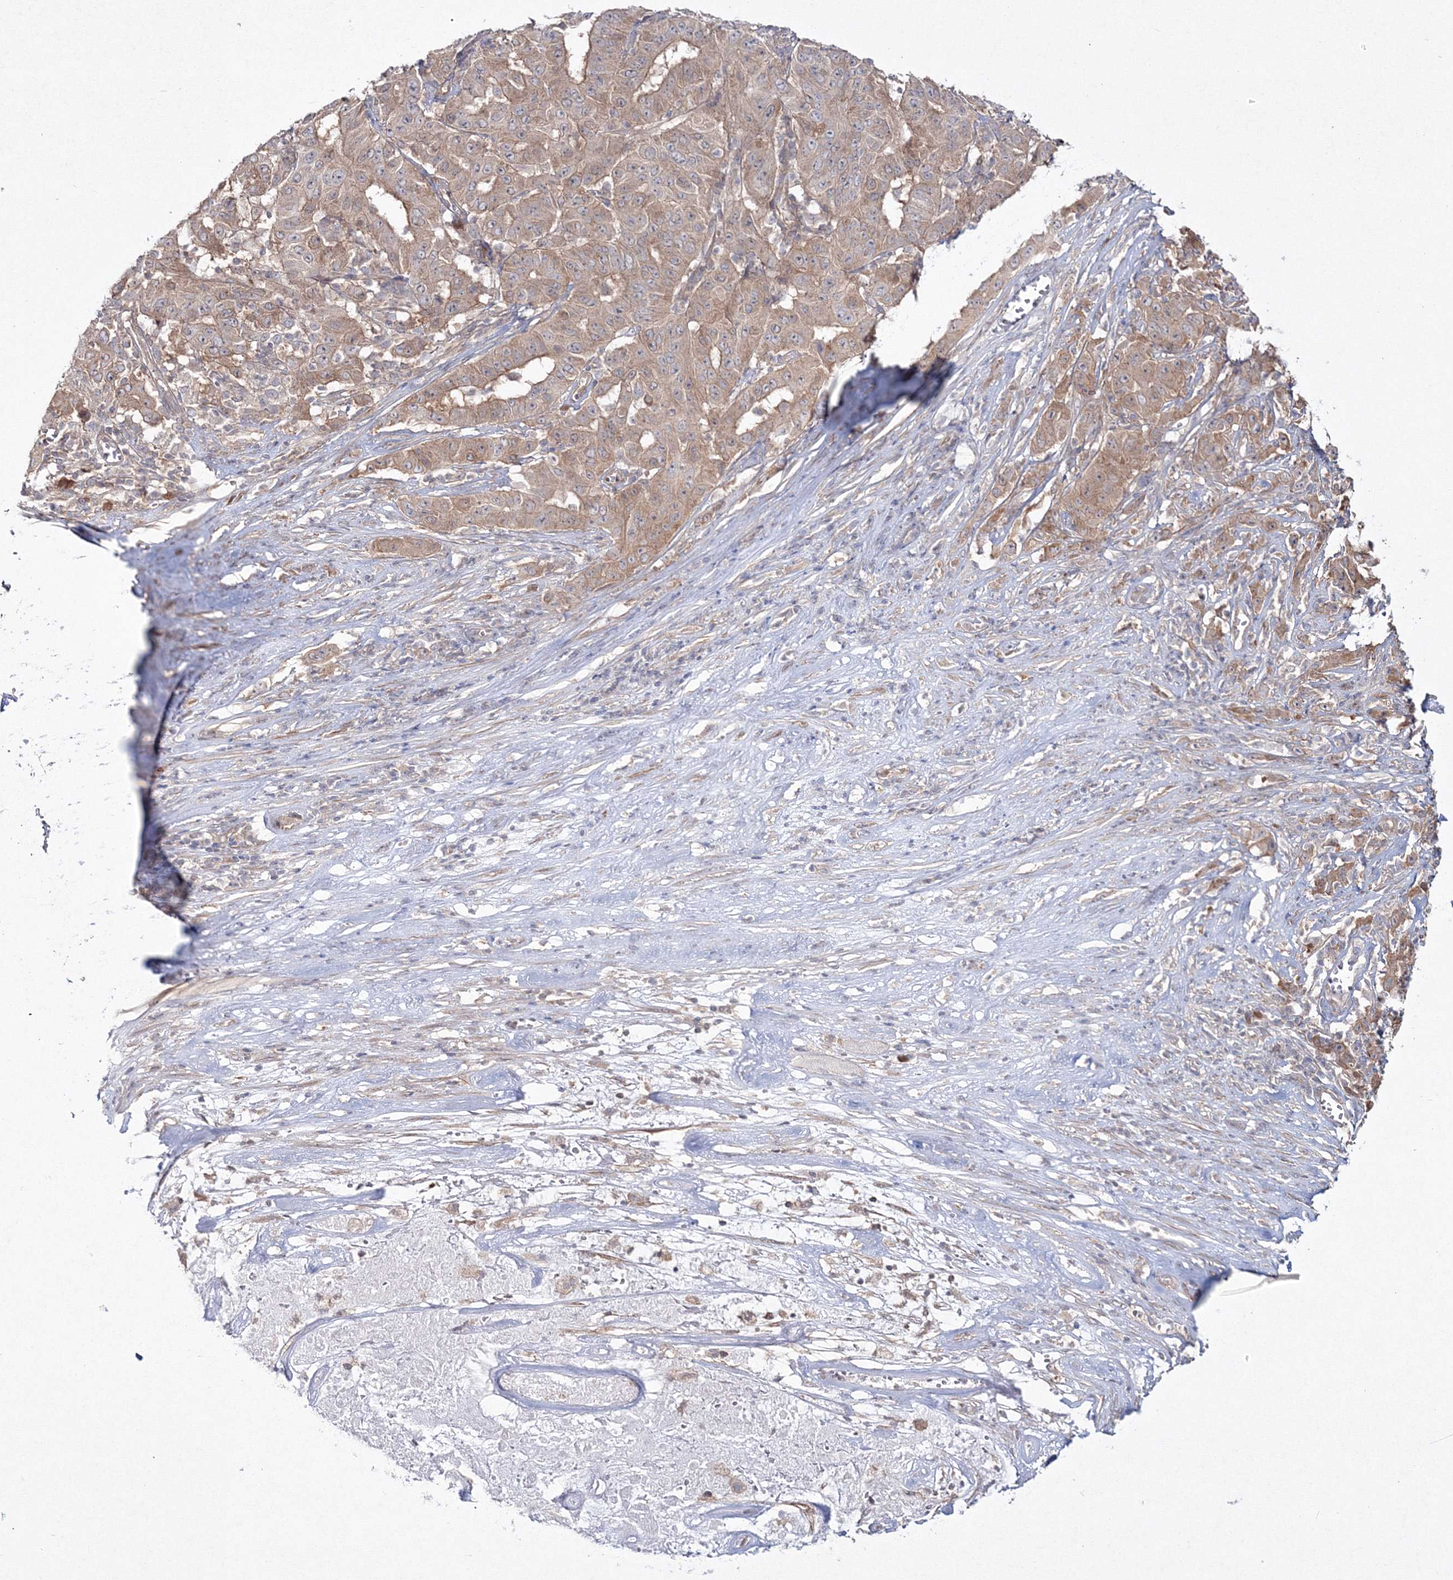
{"staining": {"intensity": "weak", "quantity": ">75%", "location": "cytoplasmic/membranous"}, "tissue": "pancreatic cancer", "cell_type": "Tumor cells", "image_type": "cancer", "snomed": [{"axis": "morphology", "description": "Adenocarcinoma, NOS"}, {"axis": "topography", "description": "Pancreas"}], "caption": "Pancreatic adenocarcinoma stained for a protein reveals weak cytoplasmic/membranous positivity in tumor cells.", "gene": "IPMK", "patient": {"sex": "male", "age": 63}}